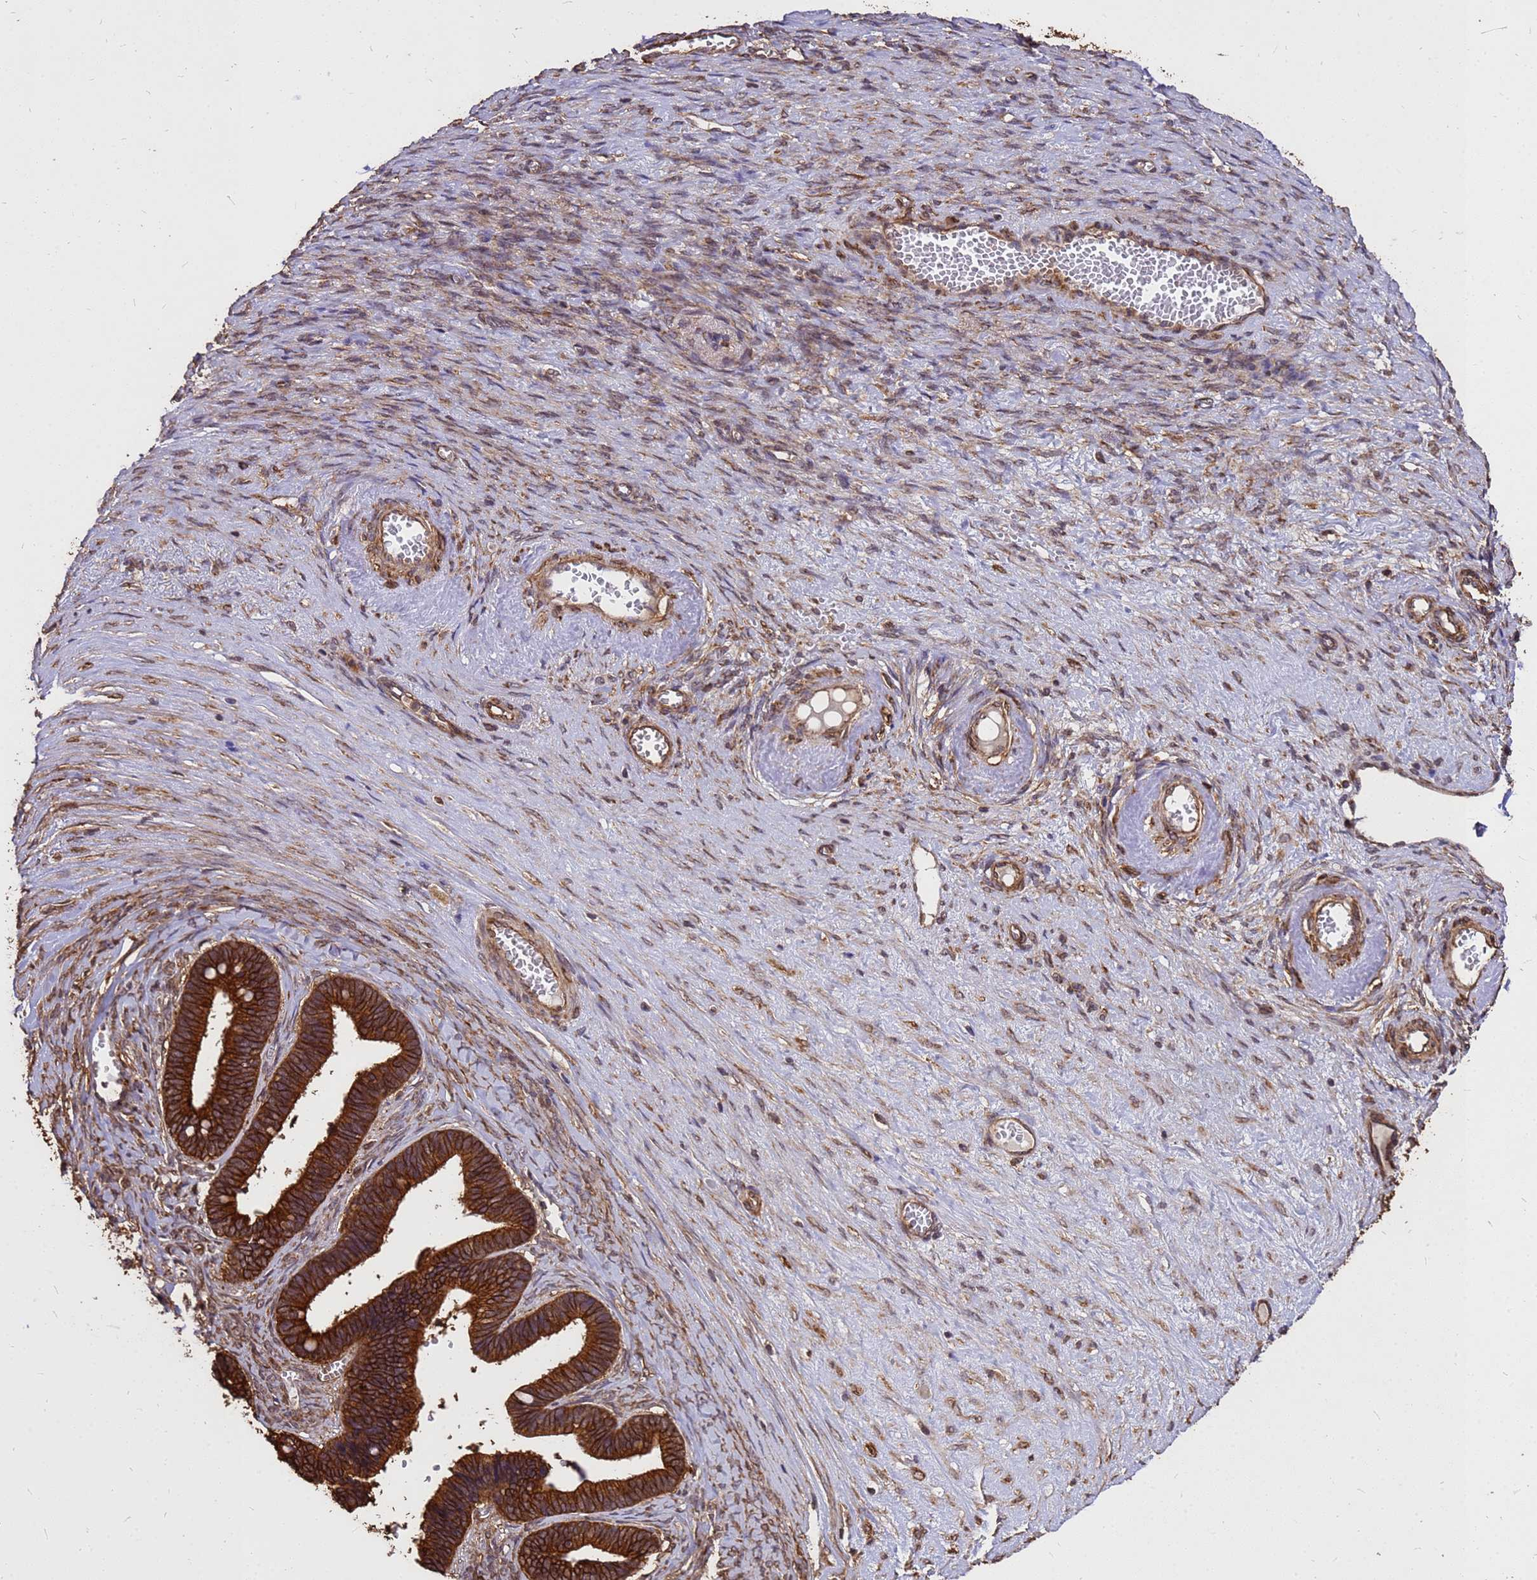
{"staining": {"intensity": "strong", "quantity": ">75%", "location": "cytoplasmic/membranous"}, "tissue": "ovarian cancer", "cell_type": "Tumor cells", "image_type": "cancer", "snomed": [{"axis": "morphology", "description": "Cystadenocarcinoma, serous, NOS"}, {"axis": "topography", "description": "Ovary"}], "caption": "The photomicrograph displays immunohistochemical staining of ovarian serous cystadenocarcinoma. There is strong cytoplasmic/membranous expression is appreciated in approximately >75% of tumor cells.", "gene": "ZNF618", "patient": {"sex": "female", "age": 56}}